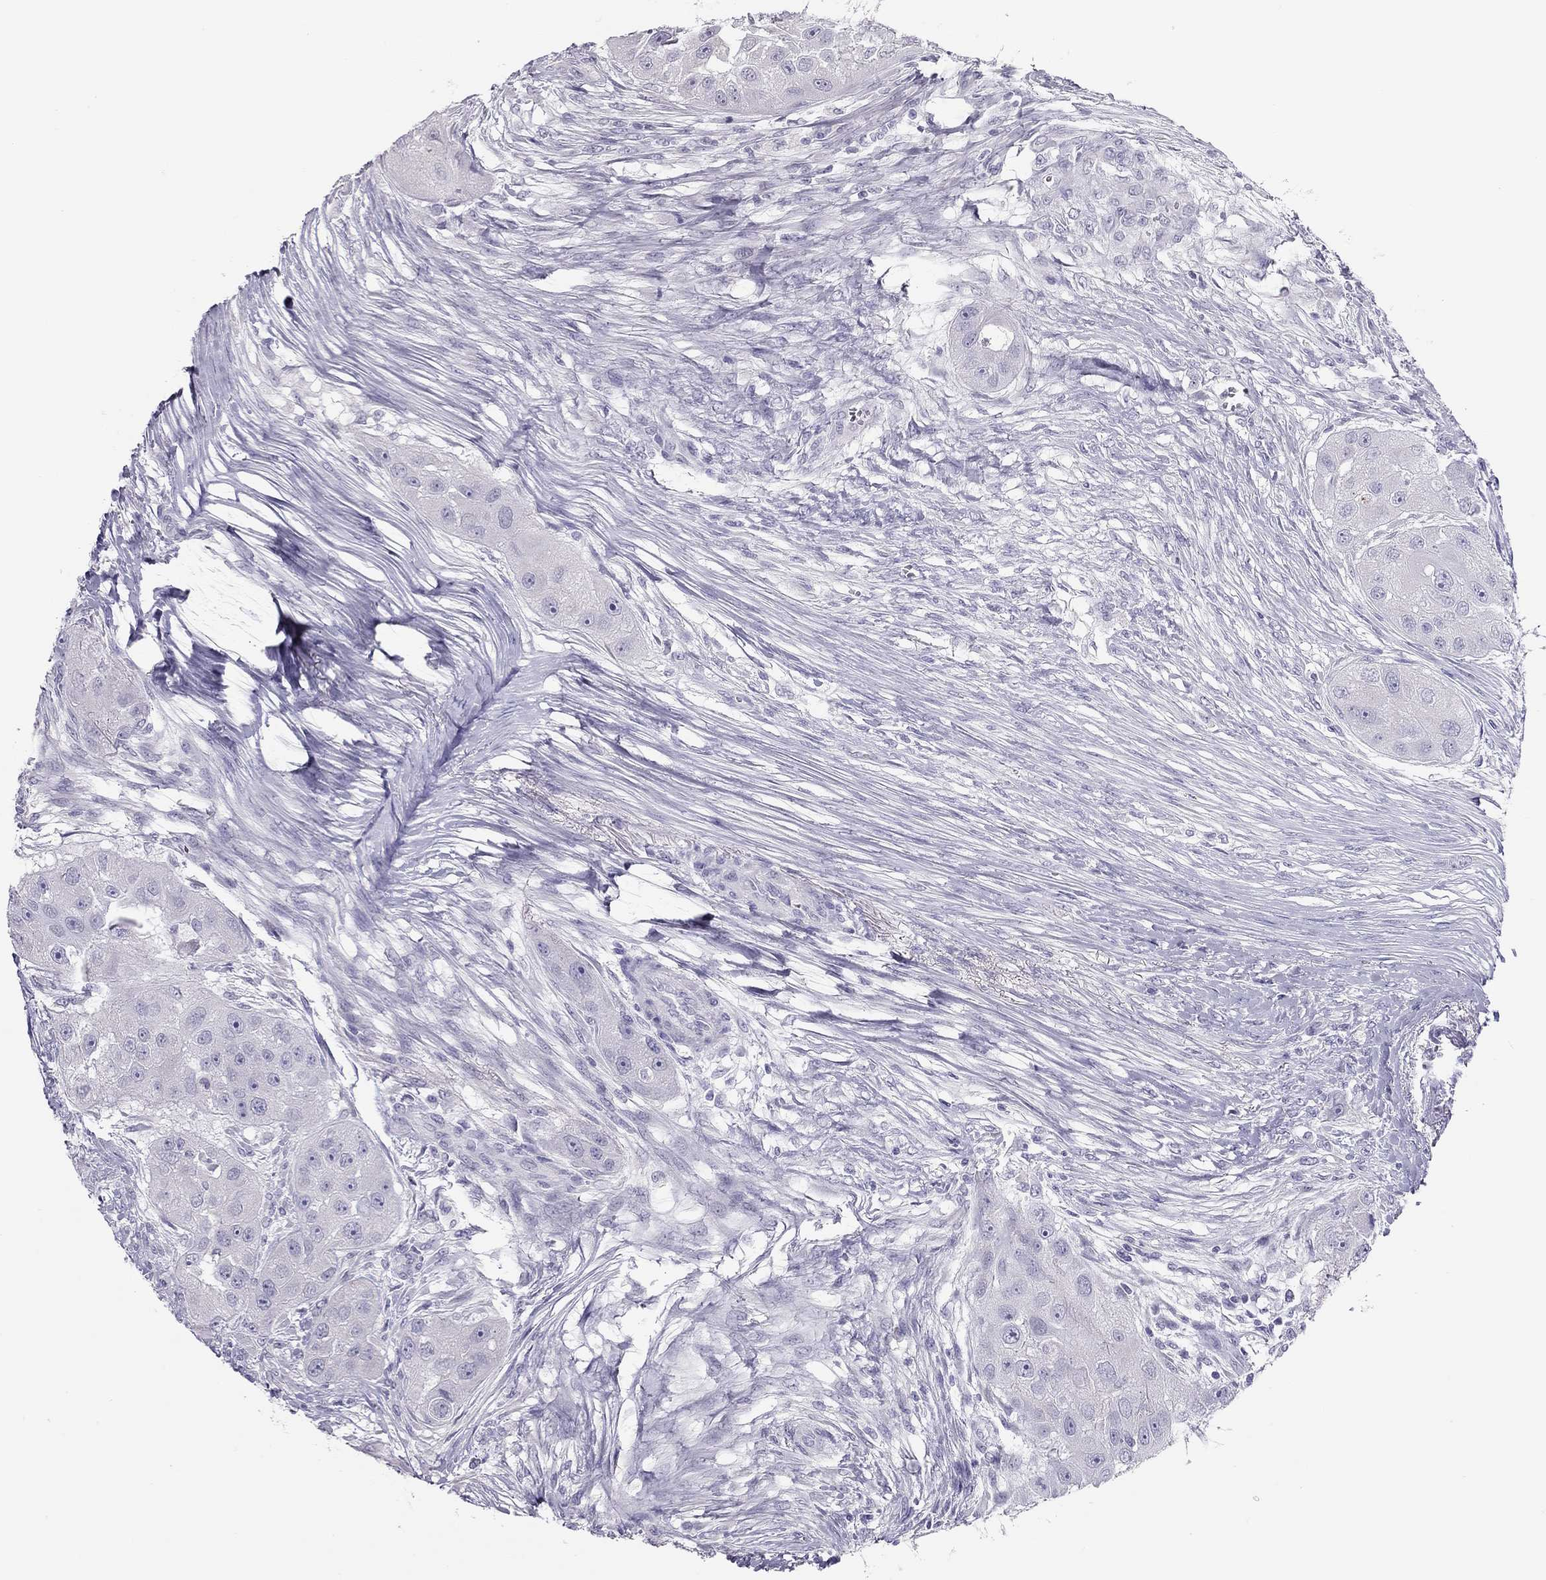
{"staining": {"intensity": "negative", "quantity": "none", "location": "none"}, "tissue": "head and neck cancer", "cell_type": "Tumor cells", "image_type": "cancer", "snomed": [{"axis": "morphology", "description": "Normal tissue, NOS"}, {"axis": "morphology", "description": "Squamous cell carcinoma, NOS"}, {"axis": "topography", "description": "Skeletal muscle"}, {"axis": "topography", "description": "Head-Neck"}], "caption": "Immunohistochemistry of head and neck squamous cell carcinoma reveals no staining in tumor cells.", "gene": "SPATA12", "patient": {"sex": "male", "age": 51}}